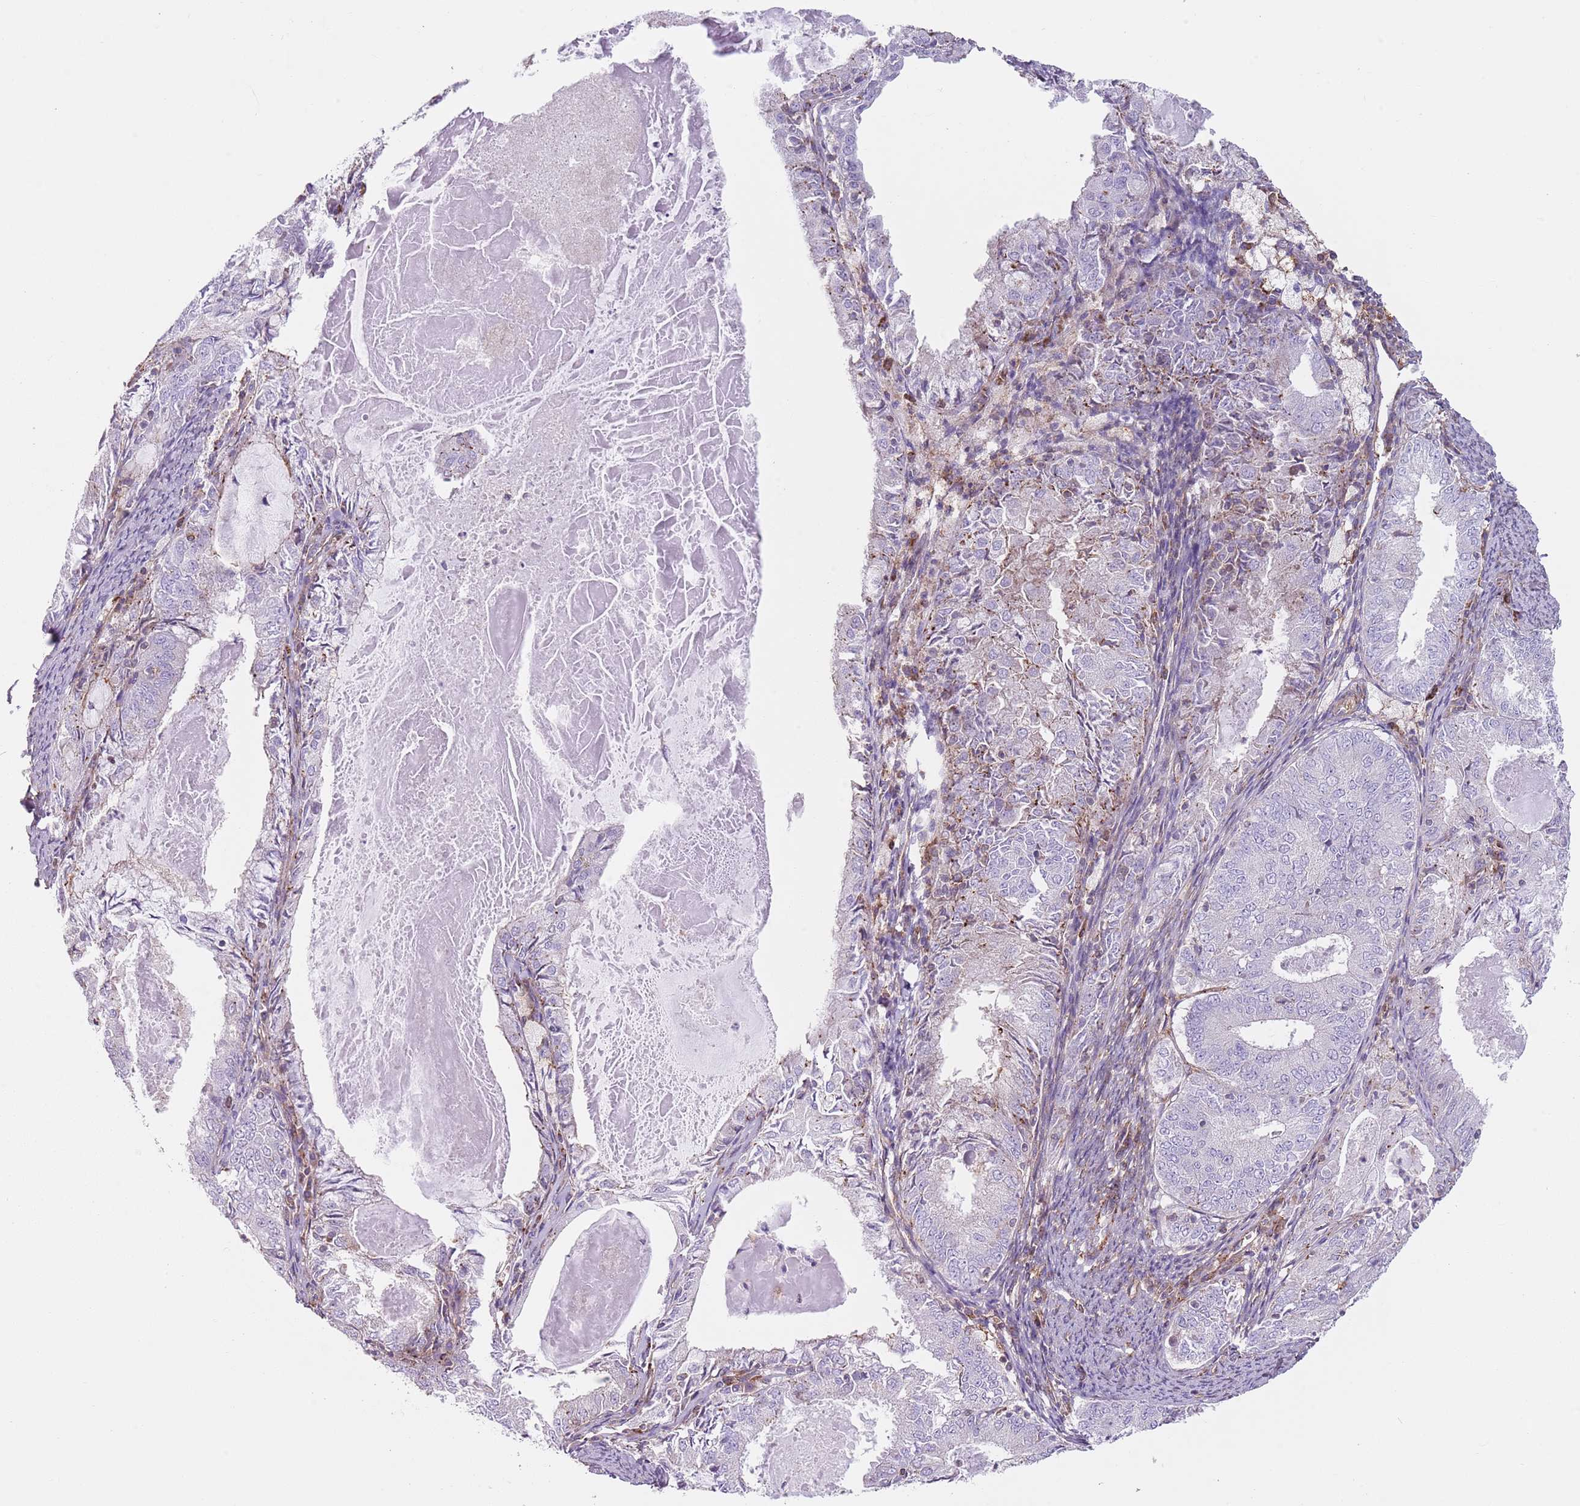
{"staining": {"intensity": "negative", "quantity": "none", "location": "none"}, "tissue": "endometrial cancer", "cell_type": "Tumor cells", "image_type": "cancer", "snomed": [{"axis": "morphology", "description": "Adenocarcinoma, NOS"}, {"axis": "topography", "description": "Endometrium"}], "caption": "DAB immunohistochemical staining of endometrial cancer (adenocarcinoma) demonstrates no significant expression in tumor cells.", "gene": "GNAI3", "patient": {"sex": "female", "age": 57}}